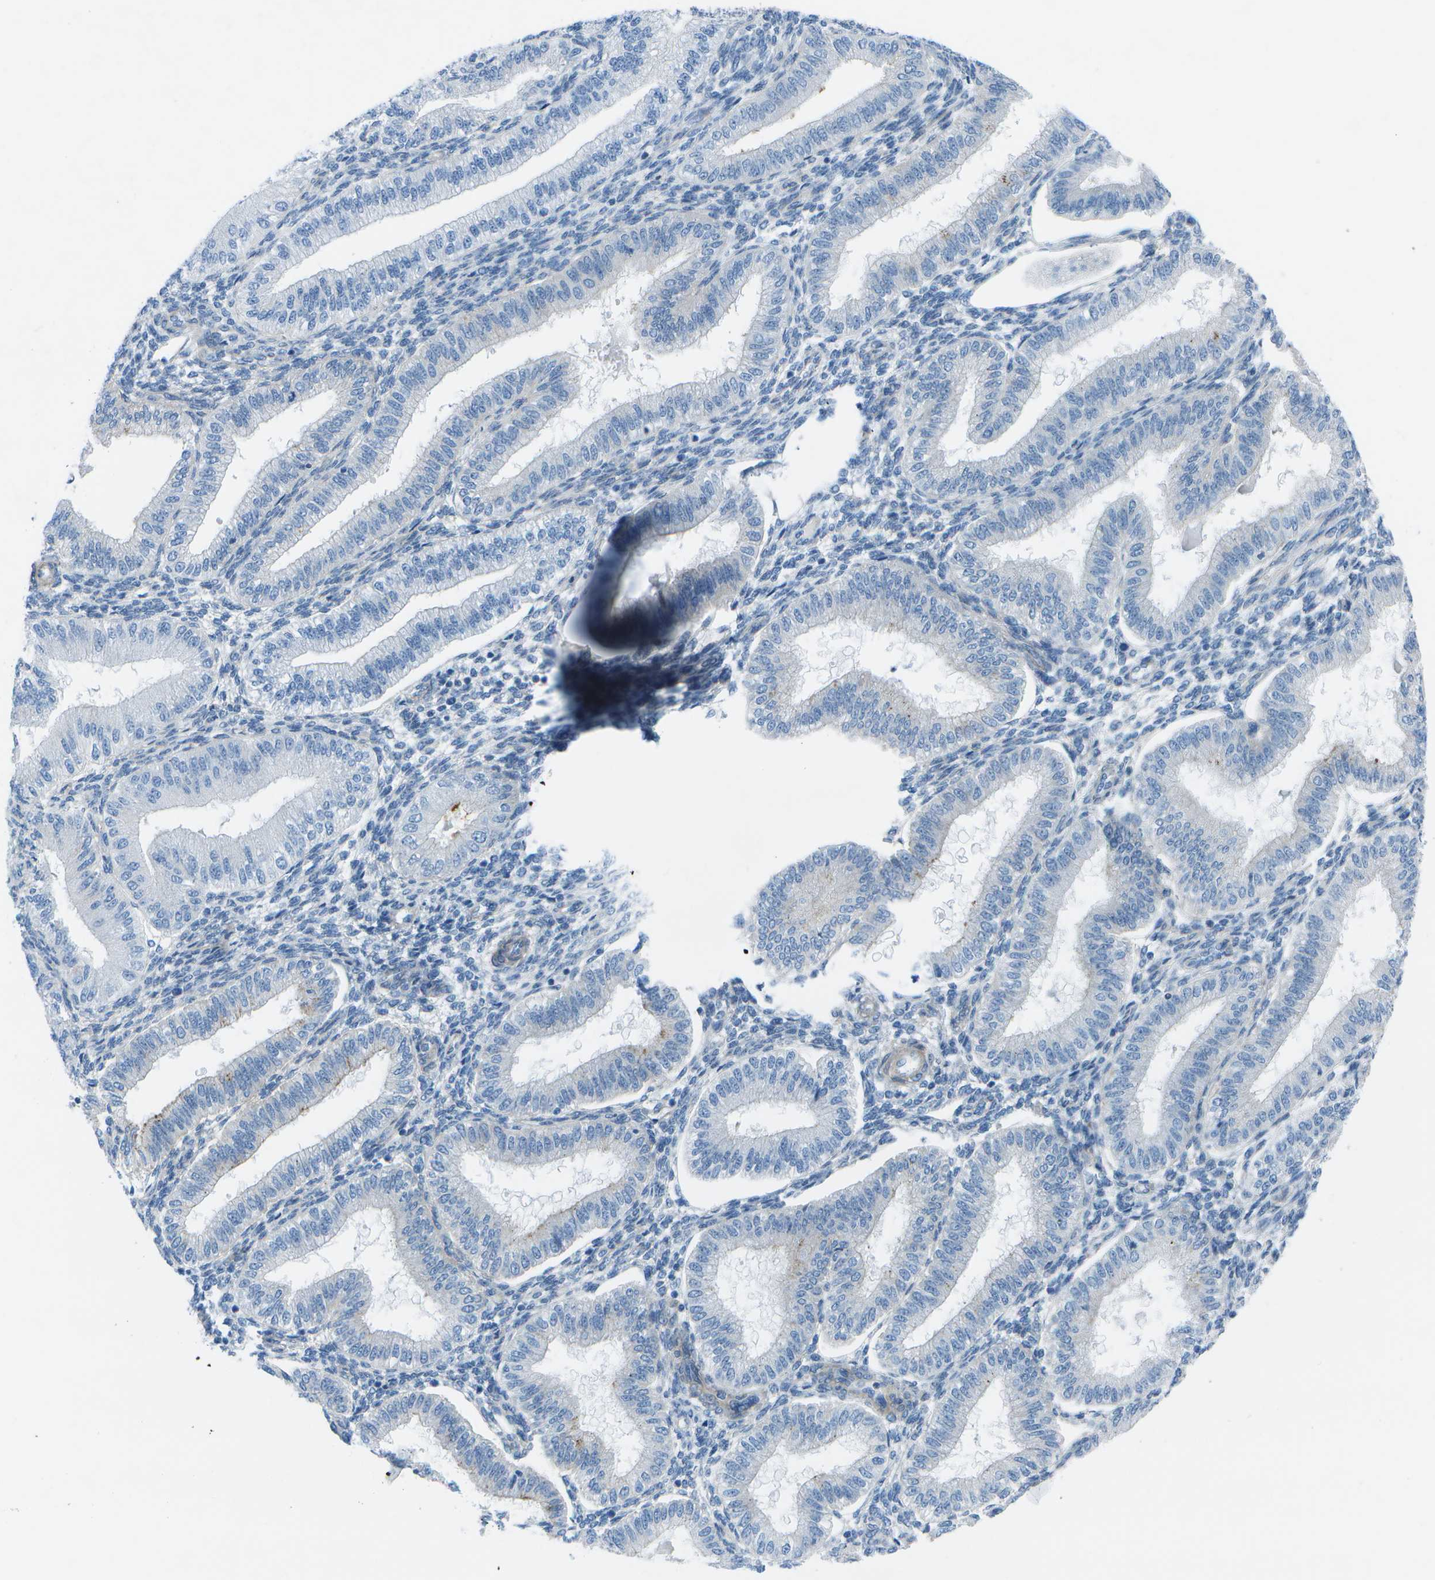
{"staining": {"intensity": "negative", "quantity": "none", "location": "none"}, "tissue": "endometrium", "cell_type": "Cells in endometrial stroma", "image_type": "normal", "snomed": [{"axis": "morphology", "description": "Normal tissue, NOS"}, {"axis": "topography", "description": "Endometrium"}], "caption": "Immunohistochemistry of benign human endometrium reveals no expression in cells in endometrial stroma. (Stains: DAB immunohistochemistry (IHC) with hematoxylin counter stain, Microscopy: brightfield microscopy at high magnification).", "gene": "SORBS3", "patient": {"sex": "female", "age": 39}}